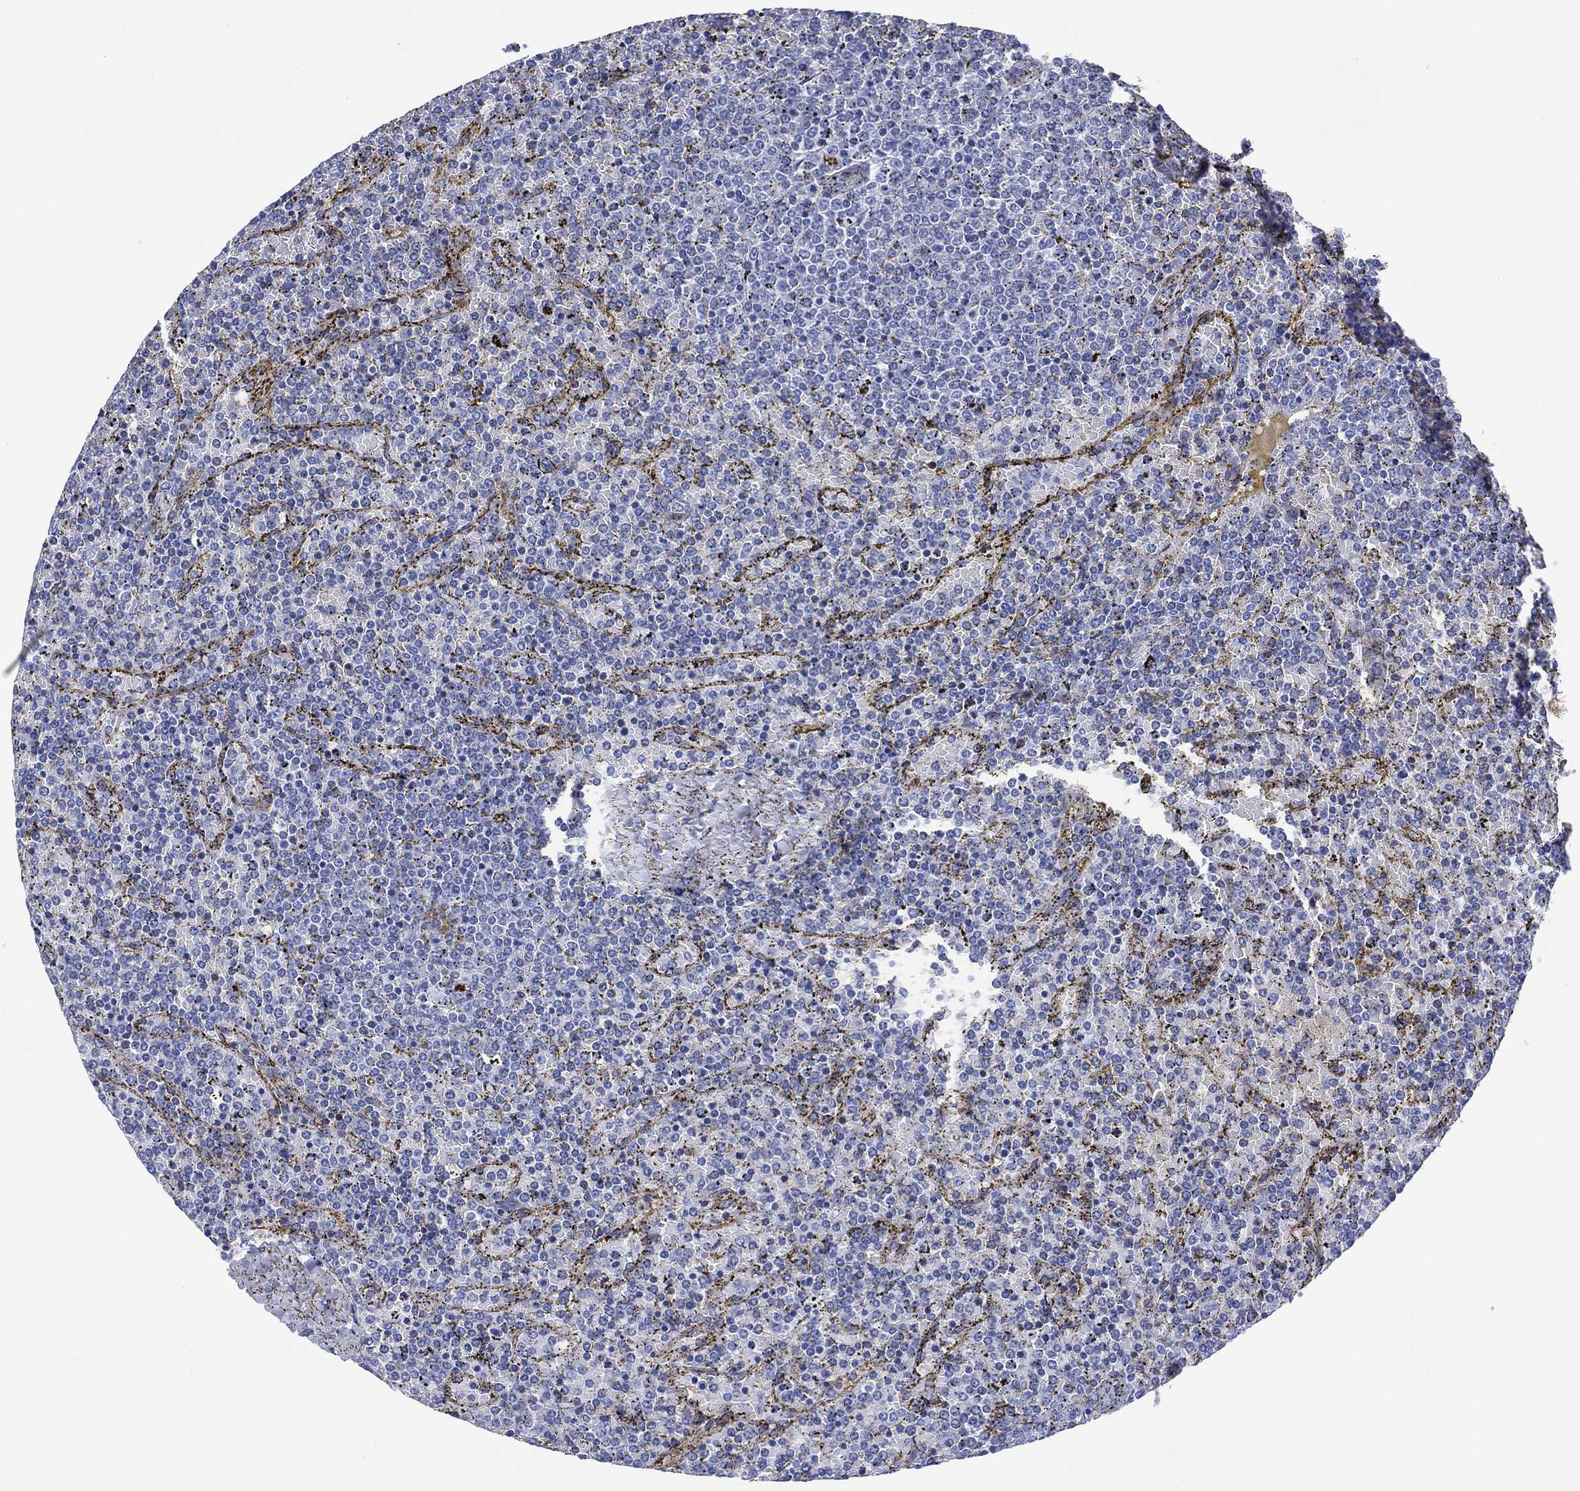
{"staining": {"intensity": "negative", "quantity": "none", "location": "none"}, "tissue": "lymphoma", "cell_type": "Tumor cells", "image_type": "cancer", "snomed": [{"axis": "morphology", "description": "Malignant lymphoma, non-Hodgkin's type, Low grade"}, {"axis": "topography", "description": "Spleen"}], "caption": "Tumor cells are negative for brown protein staining in lymphoma.", "gene": "DPP4", "patient": {"sex": "female", "age": 77}}